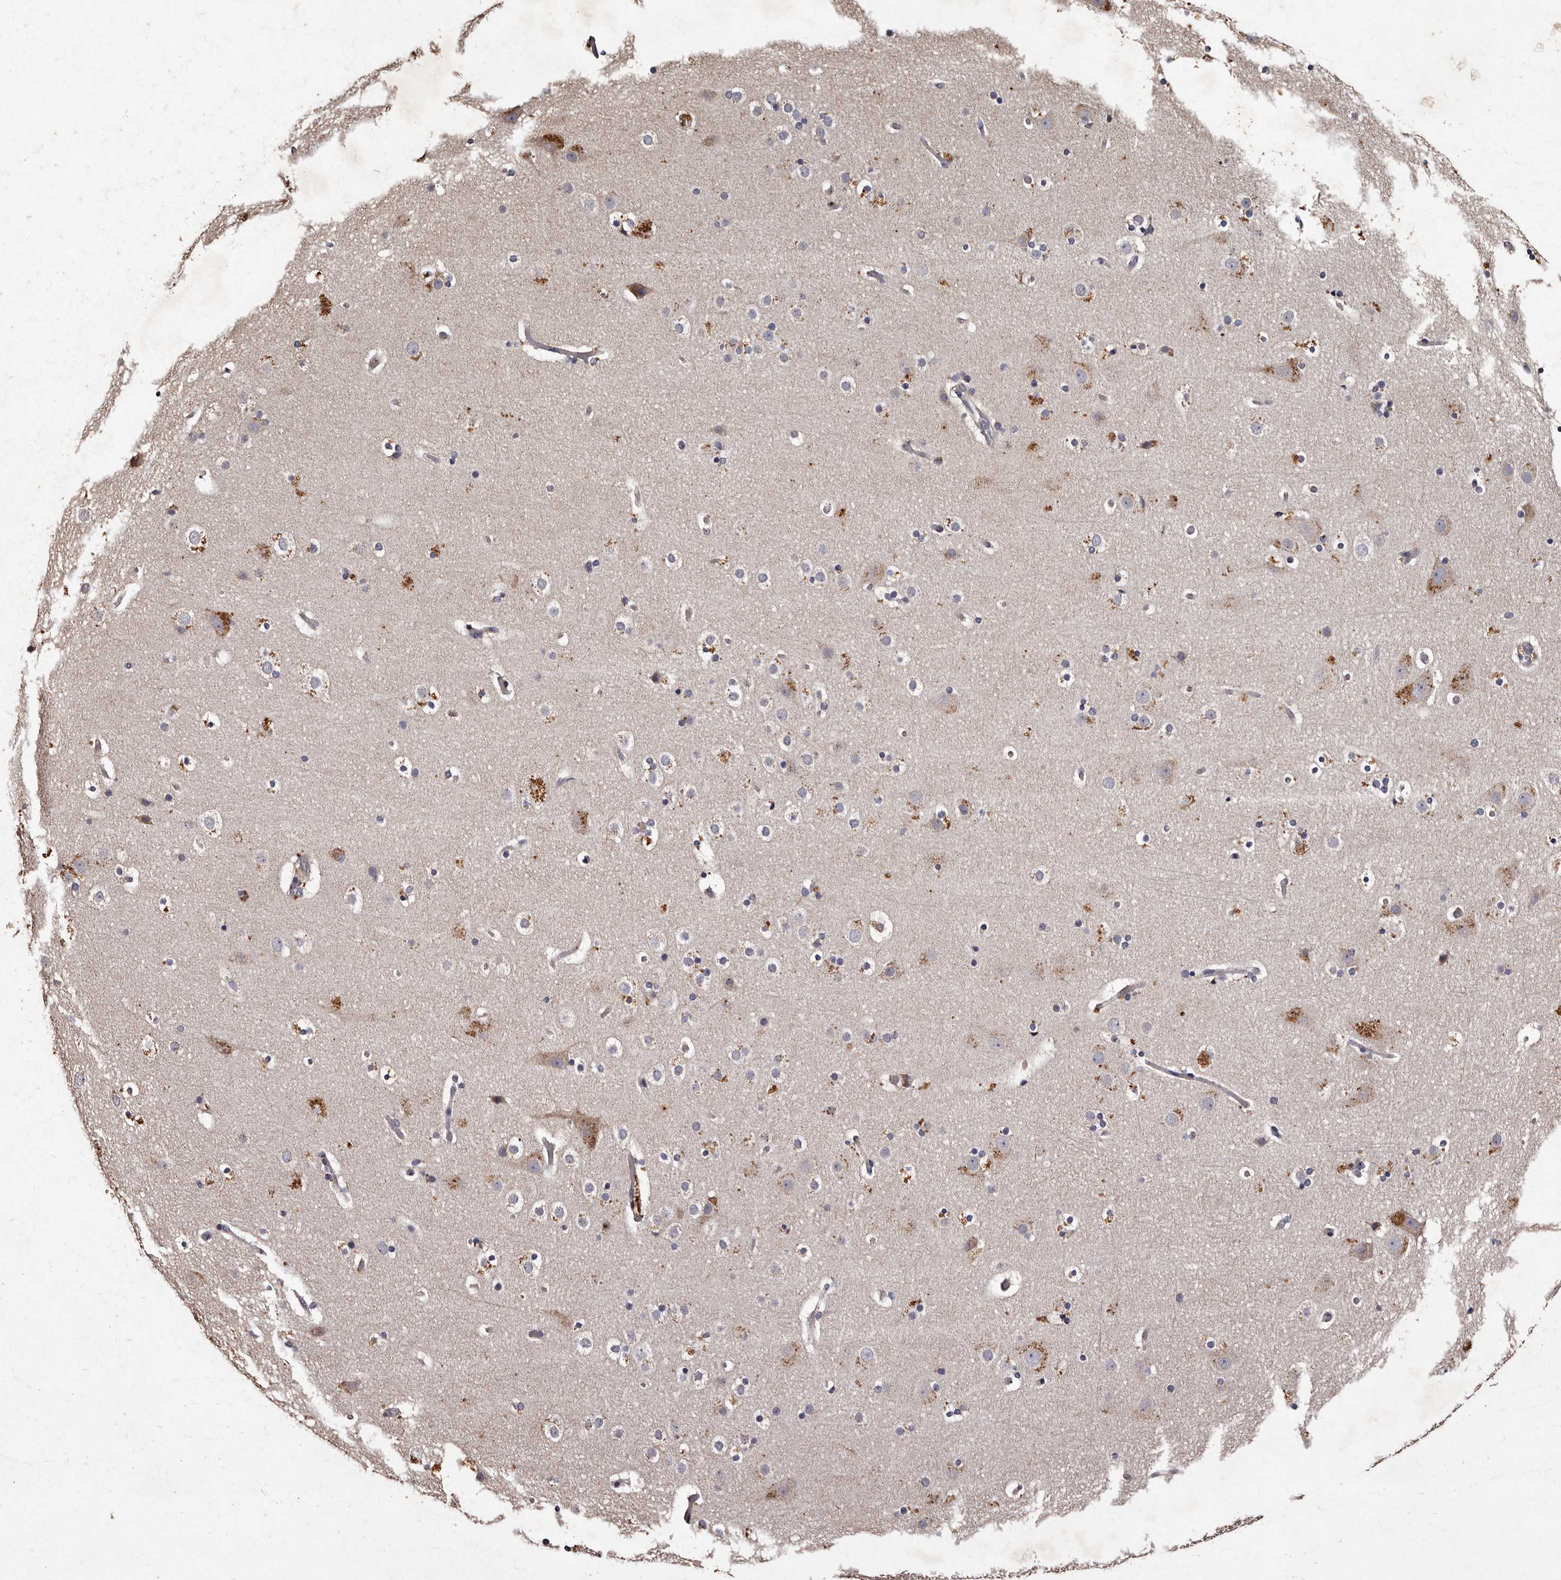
{"staining": {"intensity": "negative", "quantity": "none", "location": "none"}, "tissue": "cerebral cortex", "cell_type": "Endothelial cells", "image_type": "normal", "snomed": [{"axis": "morphology", "description": "Normal tissue, NOS"}, {"axis": "topography", "description": "Cerebral cortex"}], "caption": "This is a histopathology image of immunohistochemistry (IHC) staining of normal cerebral cortex, which shows no expression in endothelial cells. Brightfield microscopy of IHC stained with DAB (brown) and hematoxylin (blue), captured at high magnification.", "gene": "TFB1M", "patient": {"sex": "male", "age": 57}}